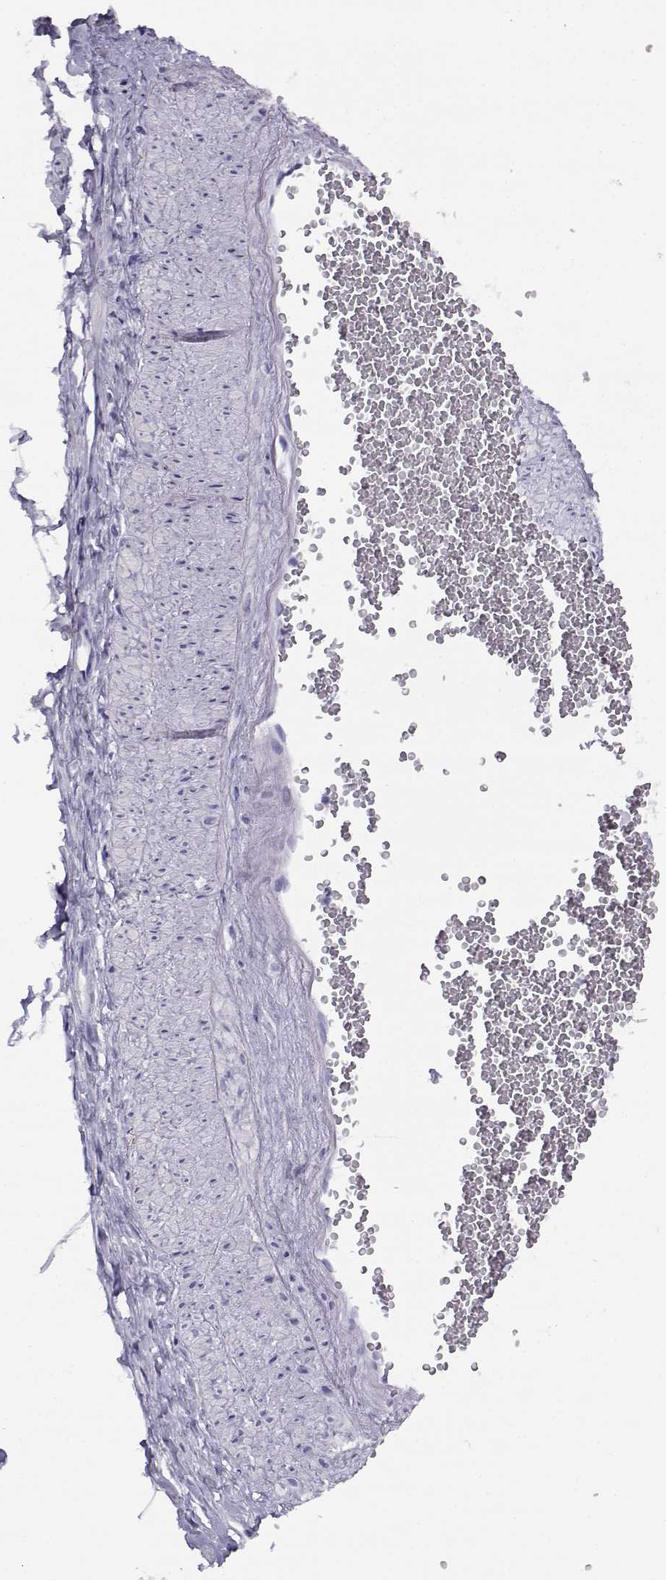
{"staining": {"intensity": "negative", "quantity": "none", "location": "none"}, "tissue": "adipose tissue", "cell_type": "Adipocytes", "image_type": "normal", "snomed": [{"axis": "morphology", "description": "Normal tissue, NOS"}, {"axis": "topography", "description": "Smooth muscle"}, {"axis": "topography", "description": "Peripheral nerve tissue"}], "caption": "DAB immunohistochemical staining of unremarkable human adipose tissue exhibits no significant positivity in adipocytes. (DAB (3,3'-diaminobenzidine) immunohistochemistry (IHC) visualized using brightfield microscopy, high magnification).", "gene": "RHOXF2B", "patient": {"sex": "male", "age": 22}}